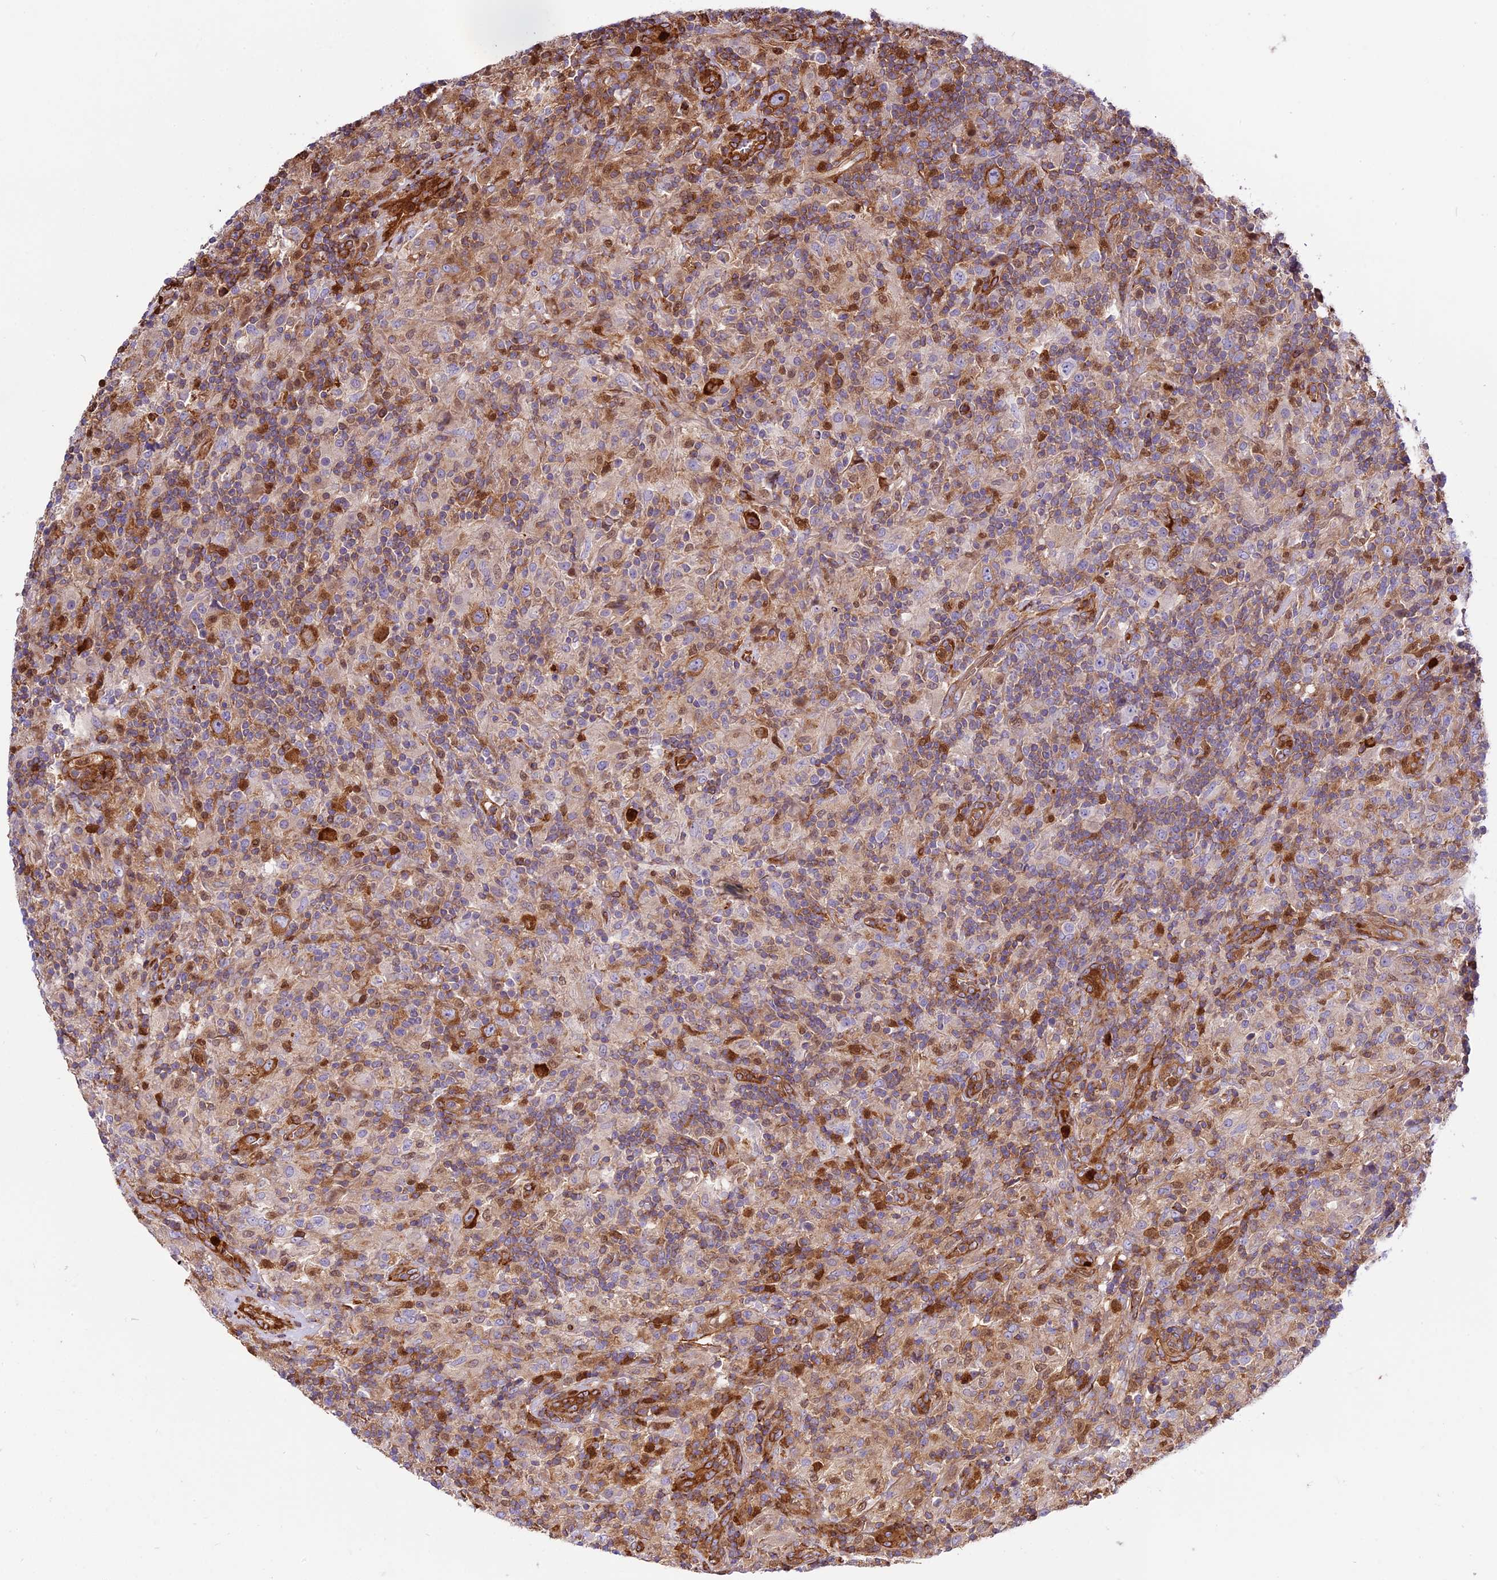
{"staining": {"intensity": "moderate", "quantity": ">75%", "location": "cytoplasmic/membranous"}, "tissue": "lymphoma", "cell_type": "Tumor cells", "image_type": "cancer", "snomed": [{"axis": "morphology", "description": "Hodgkin's disease, NOS"}, {"axis": "topography", "description": "Lymph node"}], "caption": "Brown immunohistochemical staining in human lymphoma shows moderate cytoplasmic/membranous staining in approximately >75% of tumor cells. (DAB IHC with brightfield microscopy, high magnification).", "gene": "CD99L2", "patient": {"sex": "male", "age": 70}}